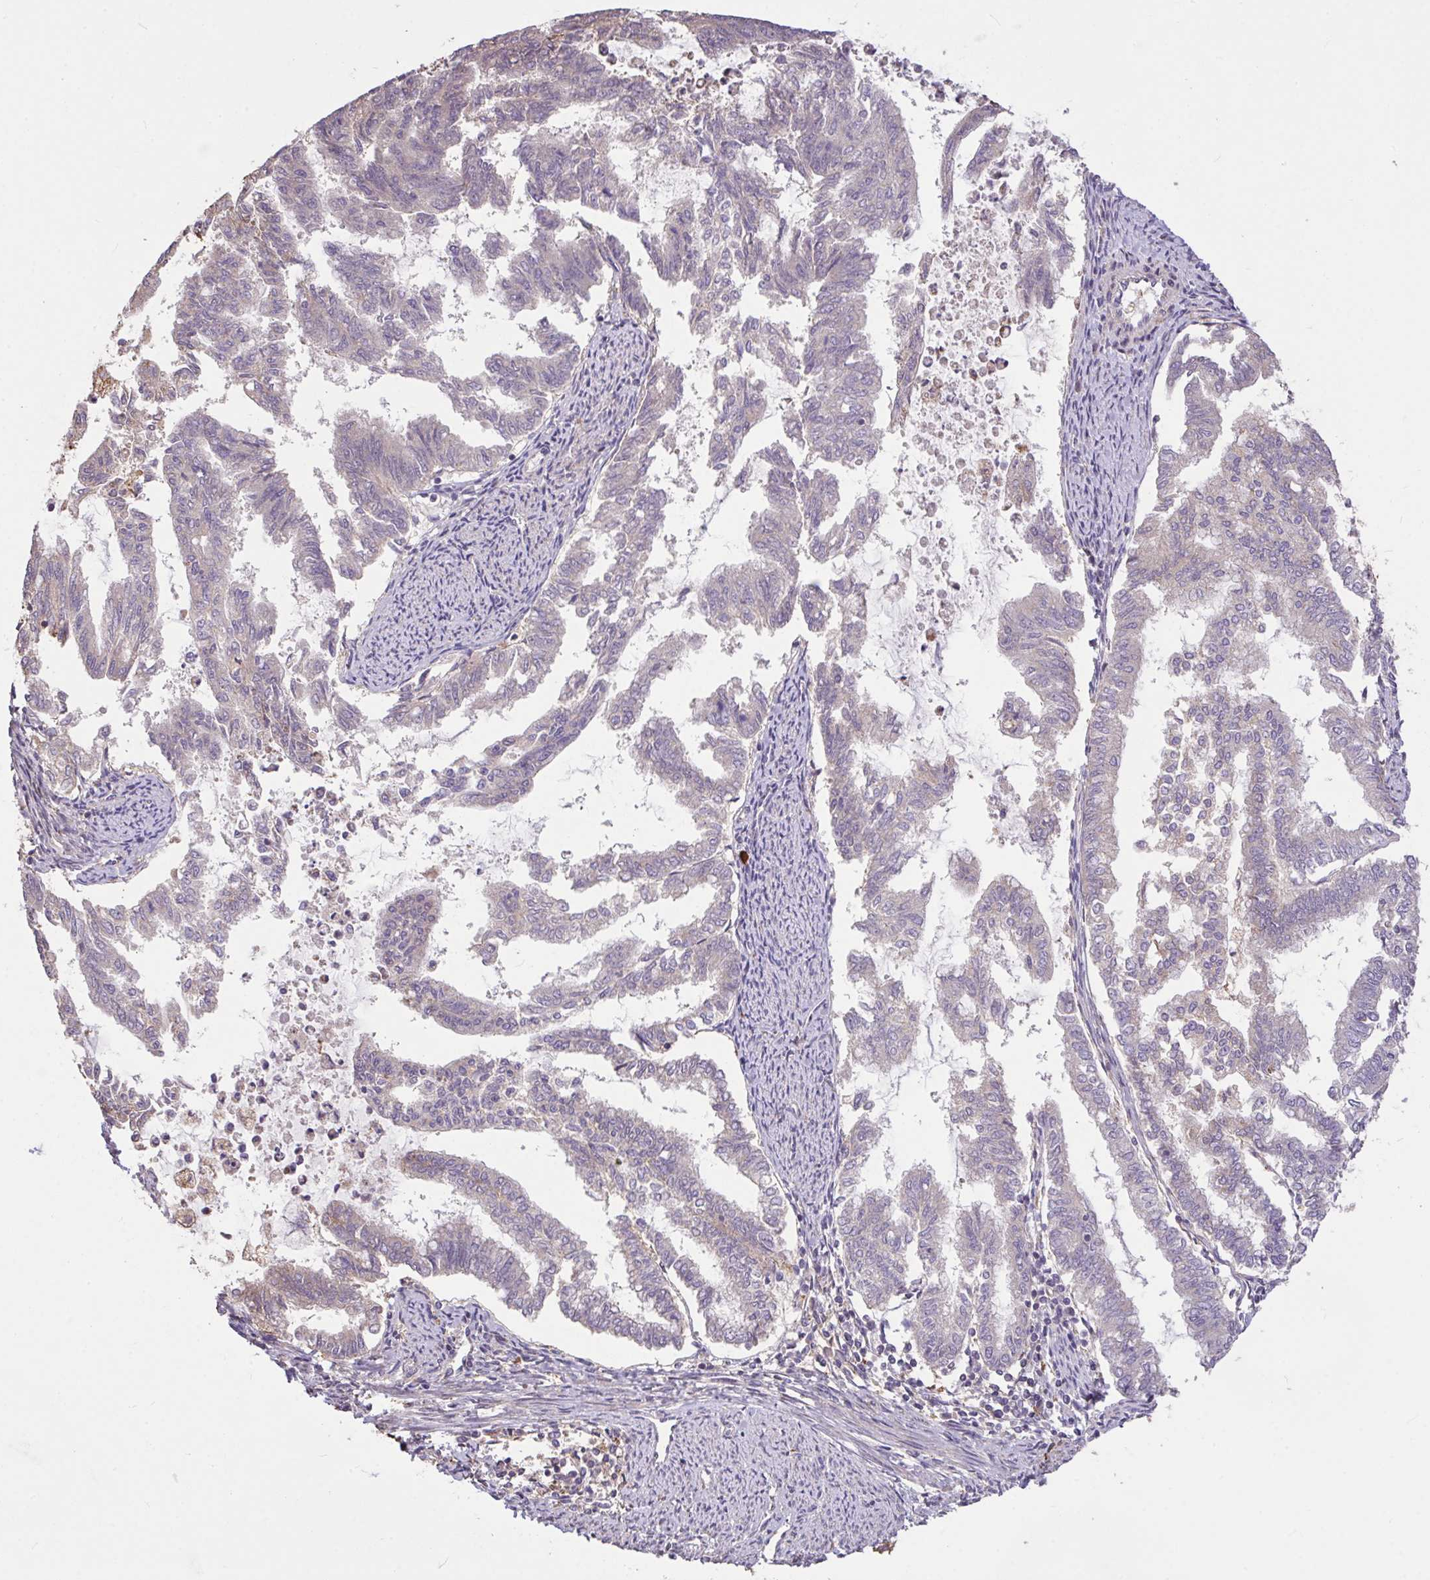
{"staining": {"intensity": "negative", "quantity": "none", "location": "none"}, "tissue": "endometrial cancer", "cell_type": "Tumor cells", "image_type": "cancer", "snomed": [{"axis": "morphology", "description": "Adenocarcinoma, NOS"}, {"axis": "topography", "description": "Endometrium"}], "caption": "An IHC image of adenocarcinoma (endometrial) is shown. There is no staining in tumor cells of adenocarcinoma (endometrial).", "gene": "FCER1A", "patient": {"sex": "female", "age": 79}}